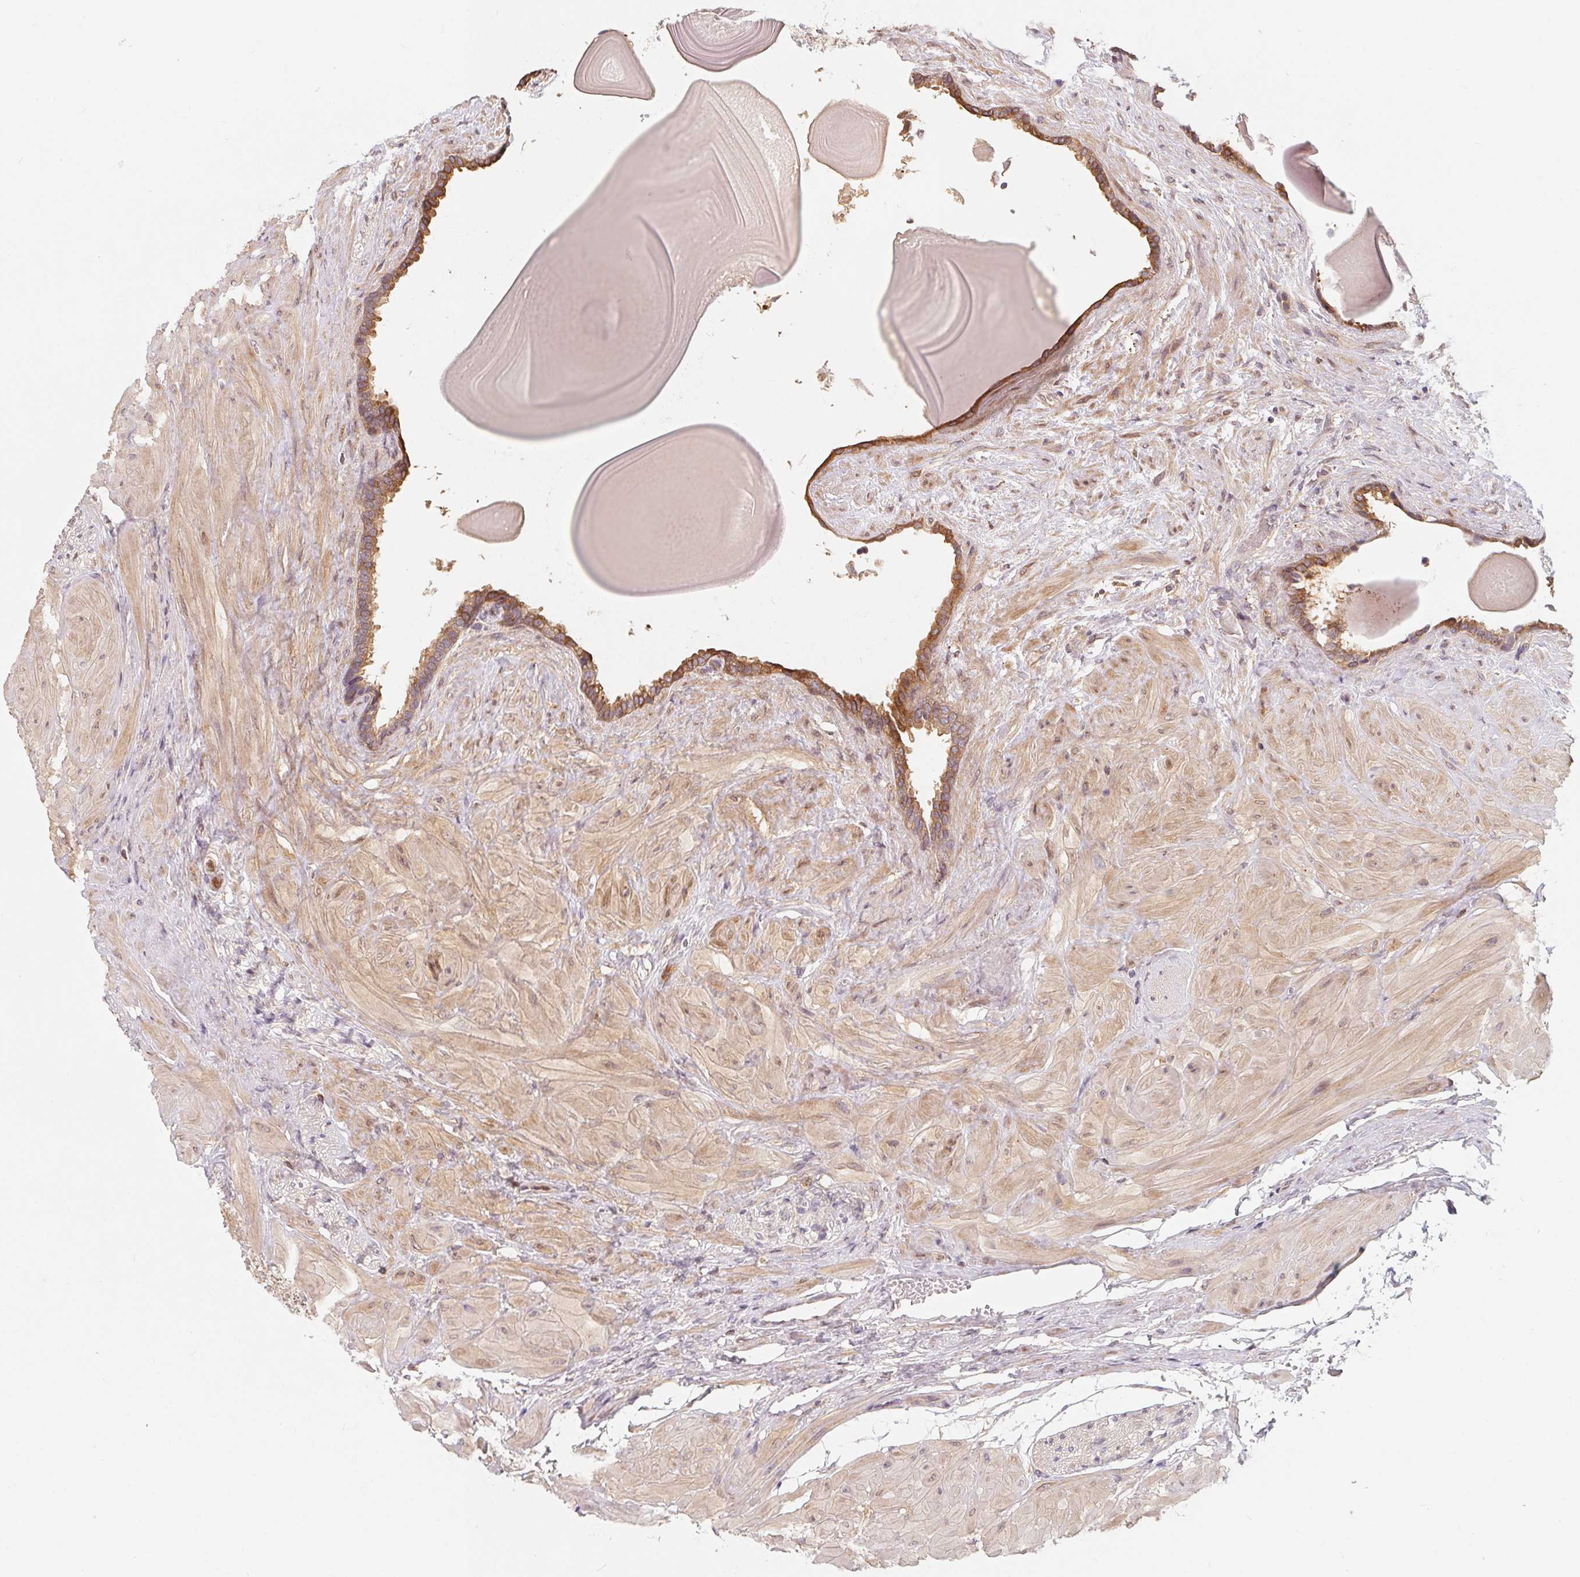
{"staining": {"intensity": "moderate", "quantity": "25%-75%", "location": "cytoplasmic/membranous"}, "tissue": "seminal vesicle", "cell_type": "Glandular cells", "image_type": "normal", "snomed": [{"axis": "morphology", "description": "Normal tissue, NOS"}, {"axis": "topography", "description": "Seminal veicle"}], "caption": "Immunohistochemistry photomicrograph of normal seminal vesicle stained for a protein (brown), which shows medium levels of moderate cytoplasmic/membranous positivity in about 25%-75% of glandular cells.", "gene": "ANKRD13A", "patient": {"sex": "male", "age": 57}}